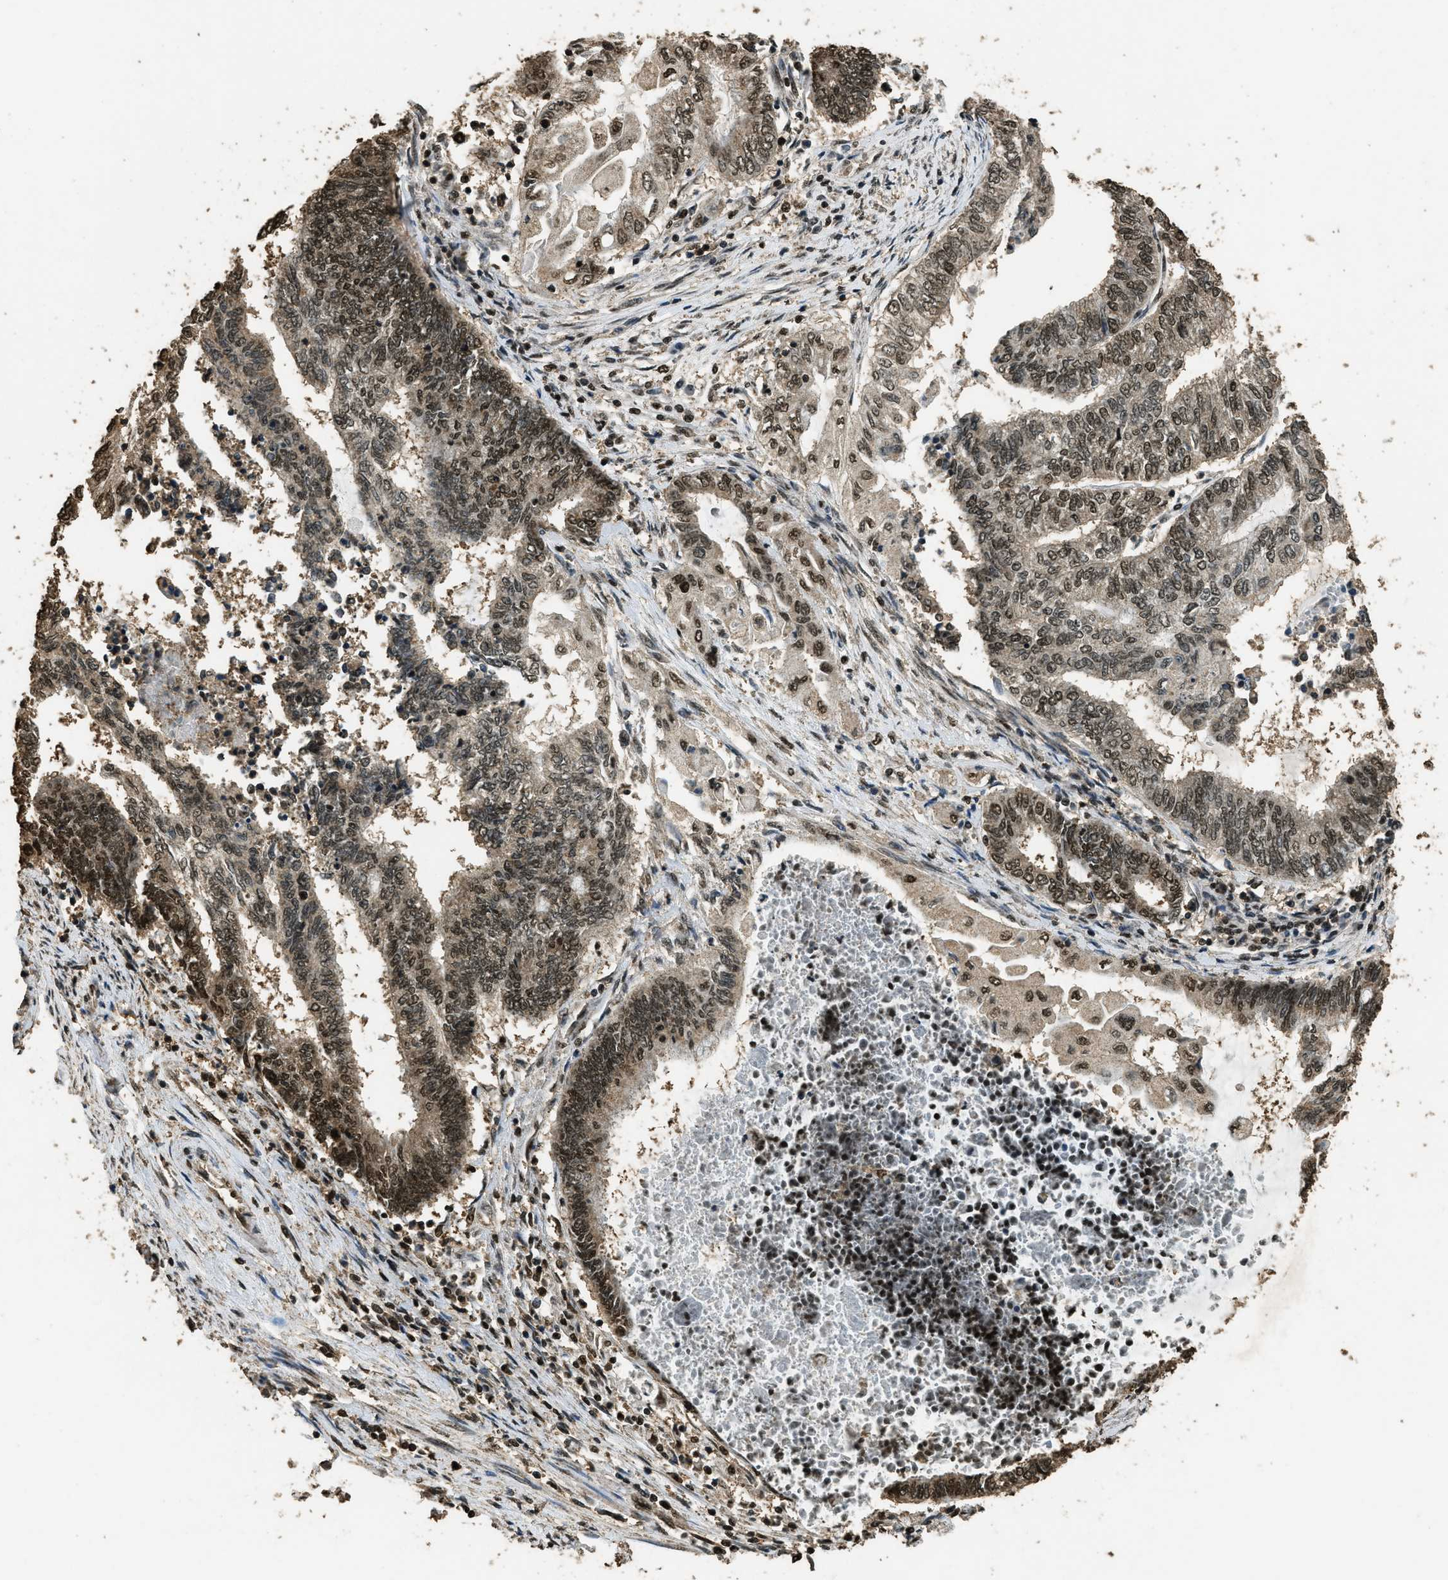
{"staining": {"intensity": "moderate", "quantity": ">75%", "location": "nuclear"}, "tissue": "endometrial cancer", "cell_type": "Tumor cells", "image_type": "cancer", "snomed": [{"axis": "morphology", "description": "Adenocarcinoma, NOS"}, {"axis": "topography", "description": "Uterus"}, {"axis": "topography", "description": "Endometrium"}], "caption": "Human adenocarcinoma (endometrial) stained with a protein marker demonstrates moderate staining in tumor cells.", "gene": "MYB", "patient": {"sex": "female", "age": 70}}